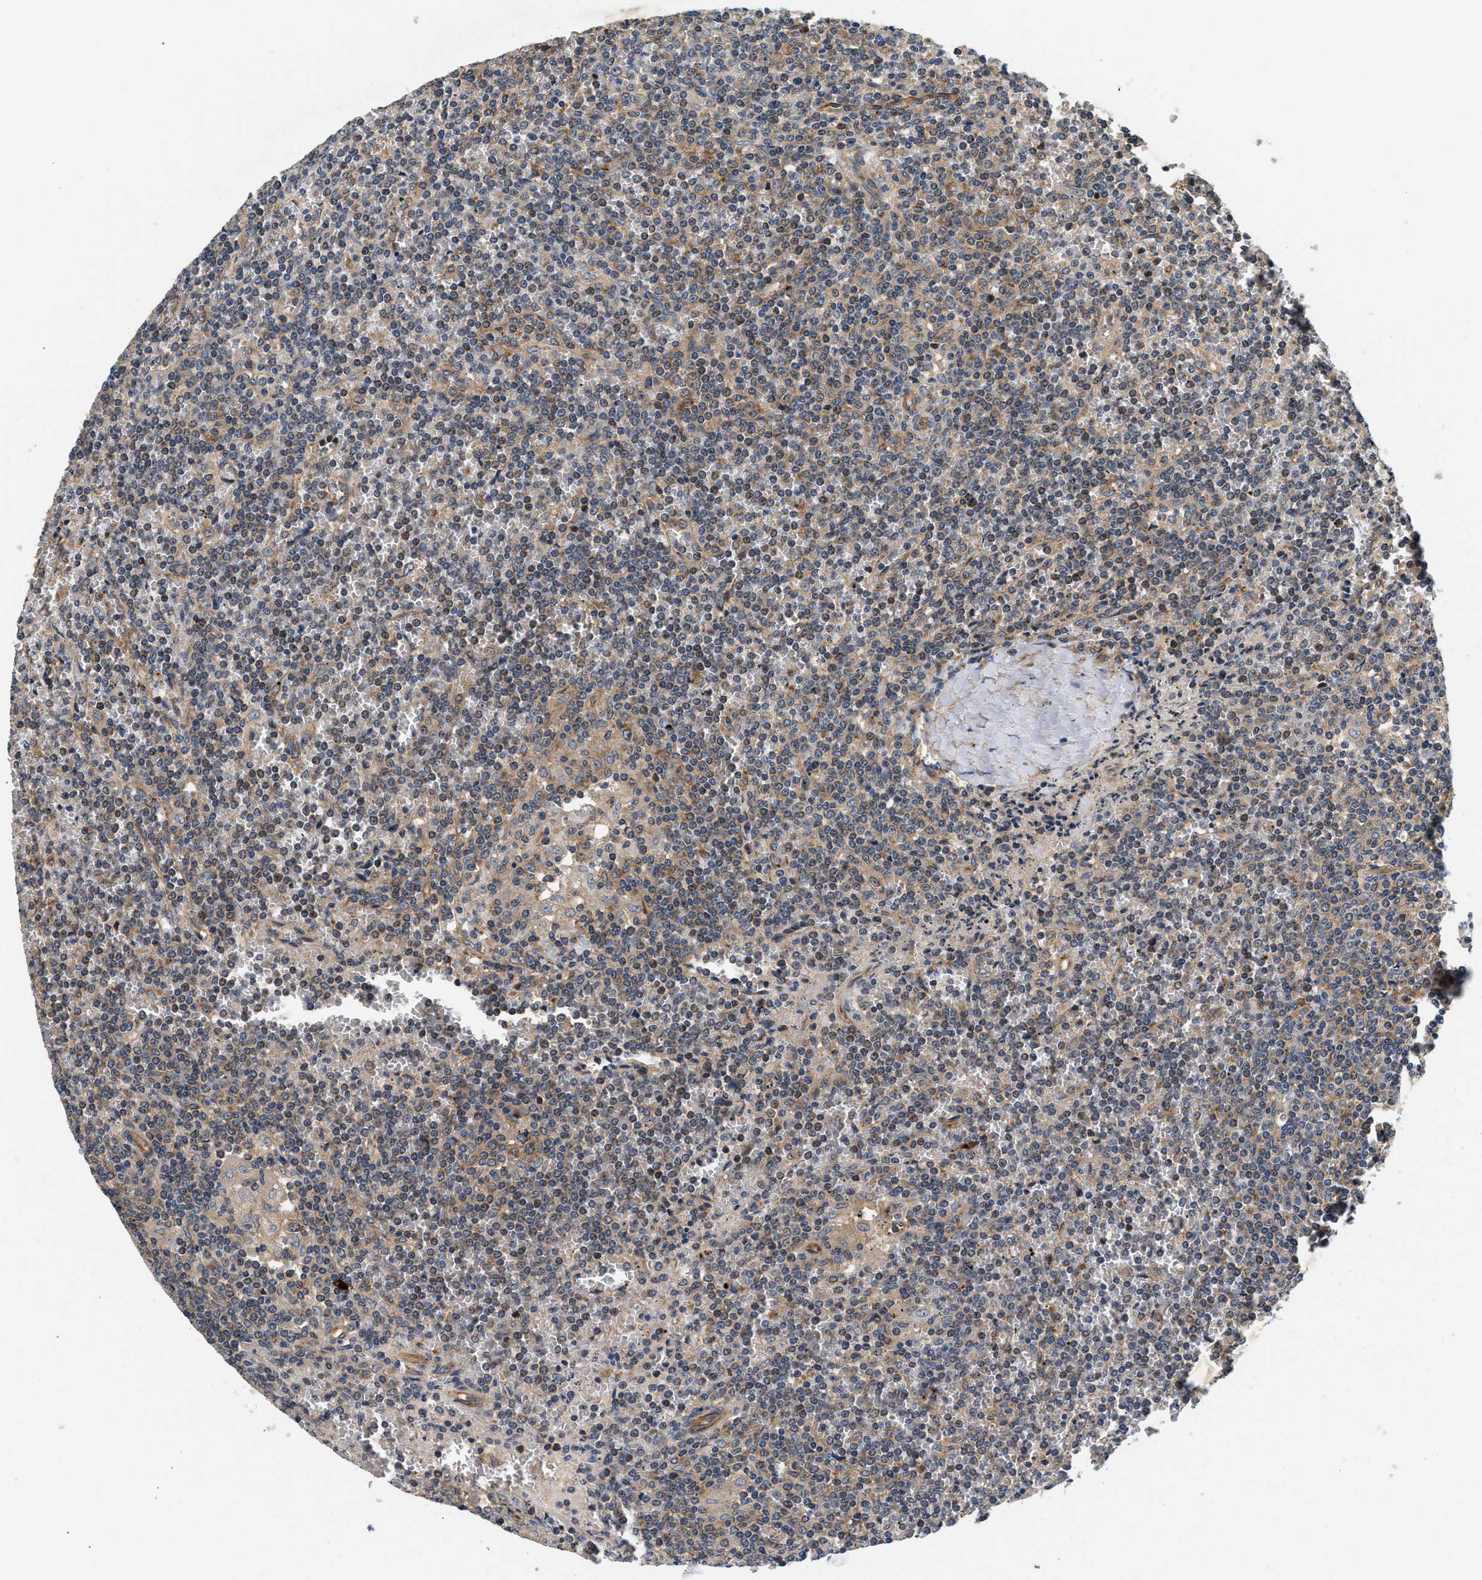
{"staining": {"intensity": "weak", "quantity": "25%-75%", "location": "cytoplasmic/membranous"}, "tissue": "lymphoma", "cell_type": "Tumor cells", "image_type": "cancer", "snomed": [{"axis": "morphology", "description": "Malignant lymphoma, non-Hodgkin's type, Low grade"}, {"axis": "topography", "description": "Spleen"}], "caption": "IHC micrograph of neoplastic tissue: human low-grade malignant lymphoma, non-Hodgkin's type stained using immunohistochemistry reveals low levels of weak protein expression localized specifically in the cytoplasmic/membranous of tumor cells, appearing as a cytoplasmic/membranous brown color.", "gene": "NME6", "patient": {"sex": "female", "age": 19}}